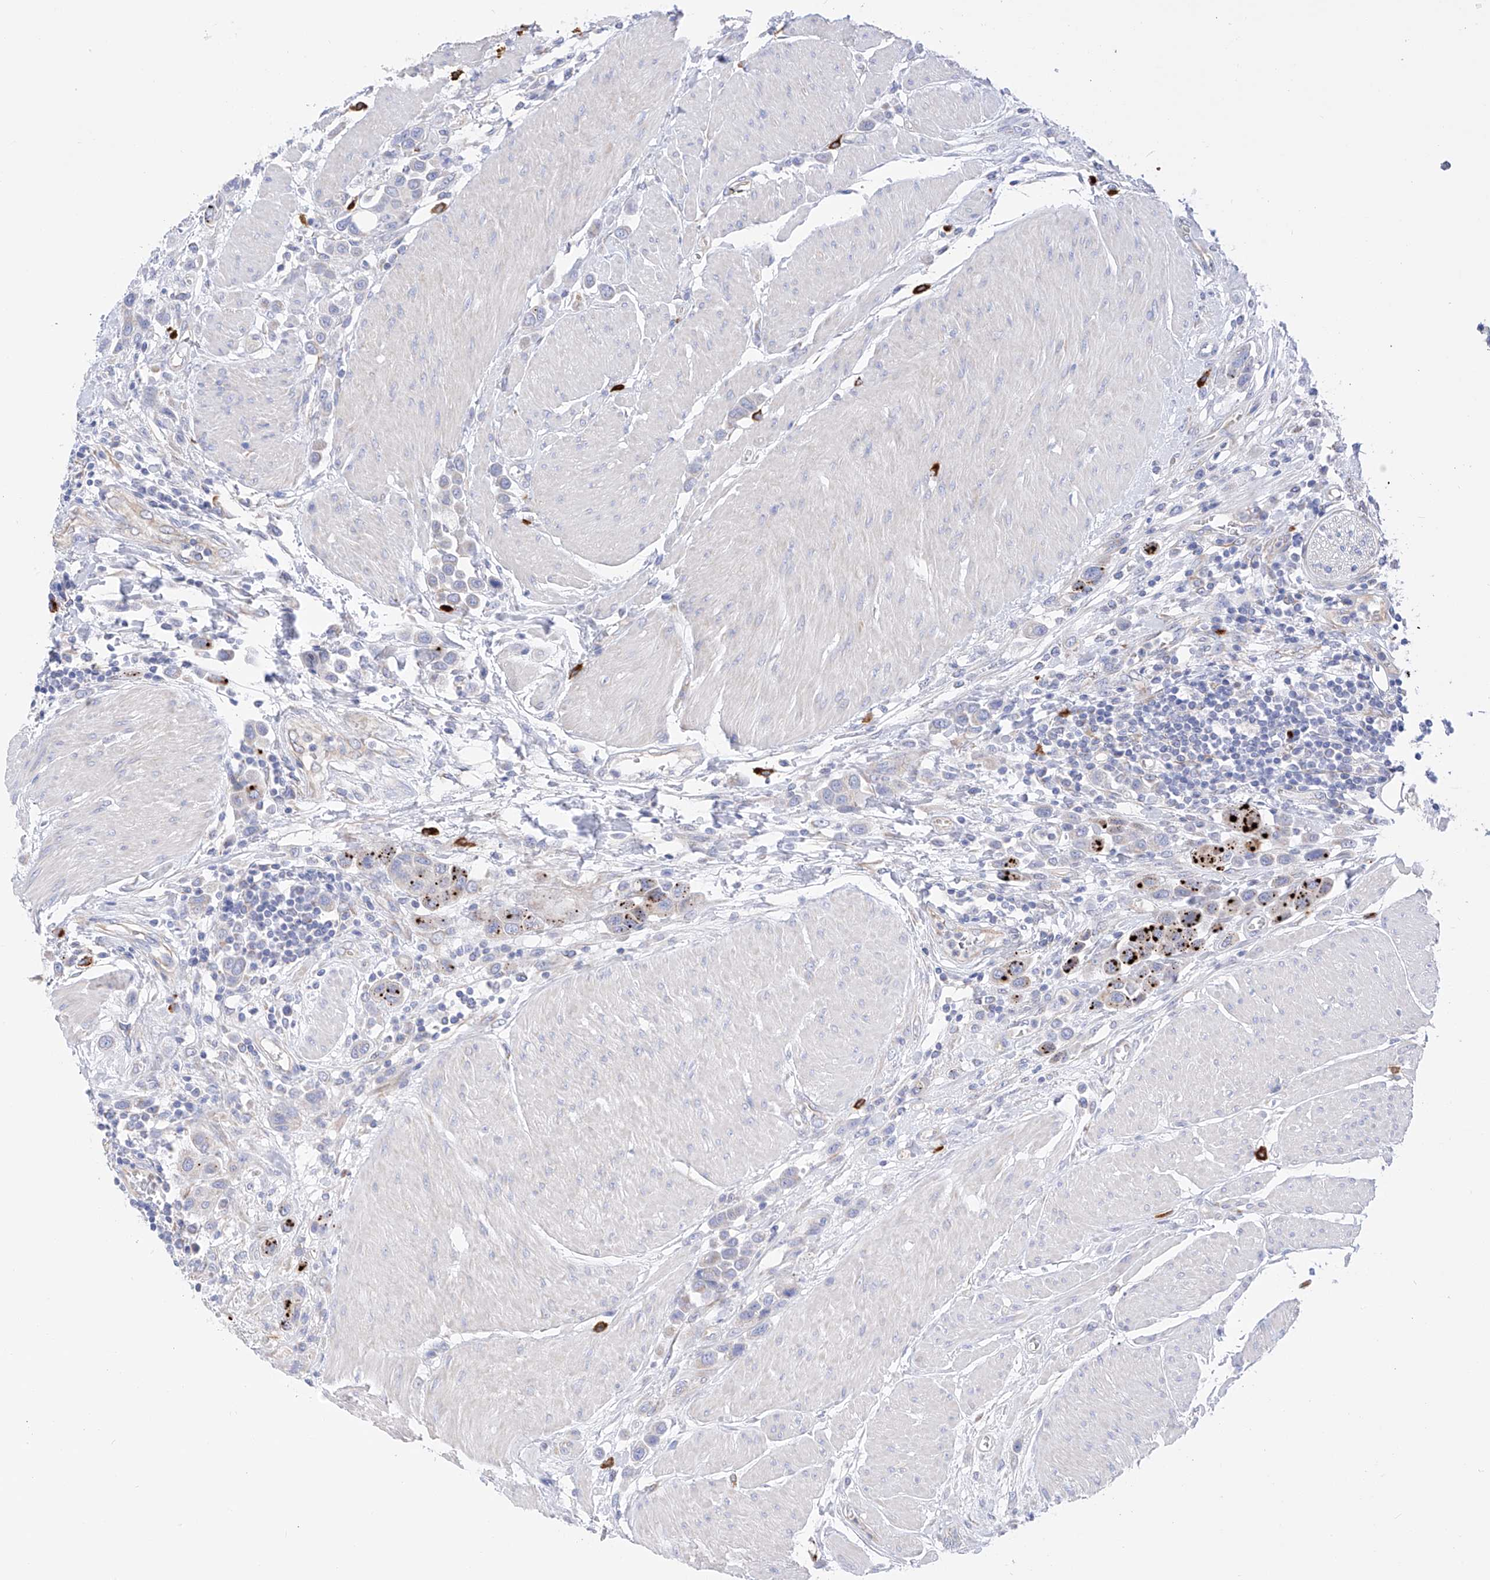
{"staining": {"intensity": "strong", "quantity": "25%-75%", "location": "cytoplasmic/membranous"}, "tissue": "urothelial cancer", "cell_type": "Tumor cells", "image_type": "cancer", "snomed": [{"axis": "morphology", "description": "Urothelial carcinoma, High grade"}, {"axis": "topography", "description": "Urinary bladder"}], "caption": "Strong cytoplasmic/membranous protein positivity is present in about 25%-75% of tumor cells in urothelial cancer.", "gene": "FLG", "patient": {"sex": "male", "age": 50}}